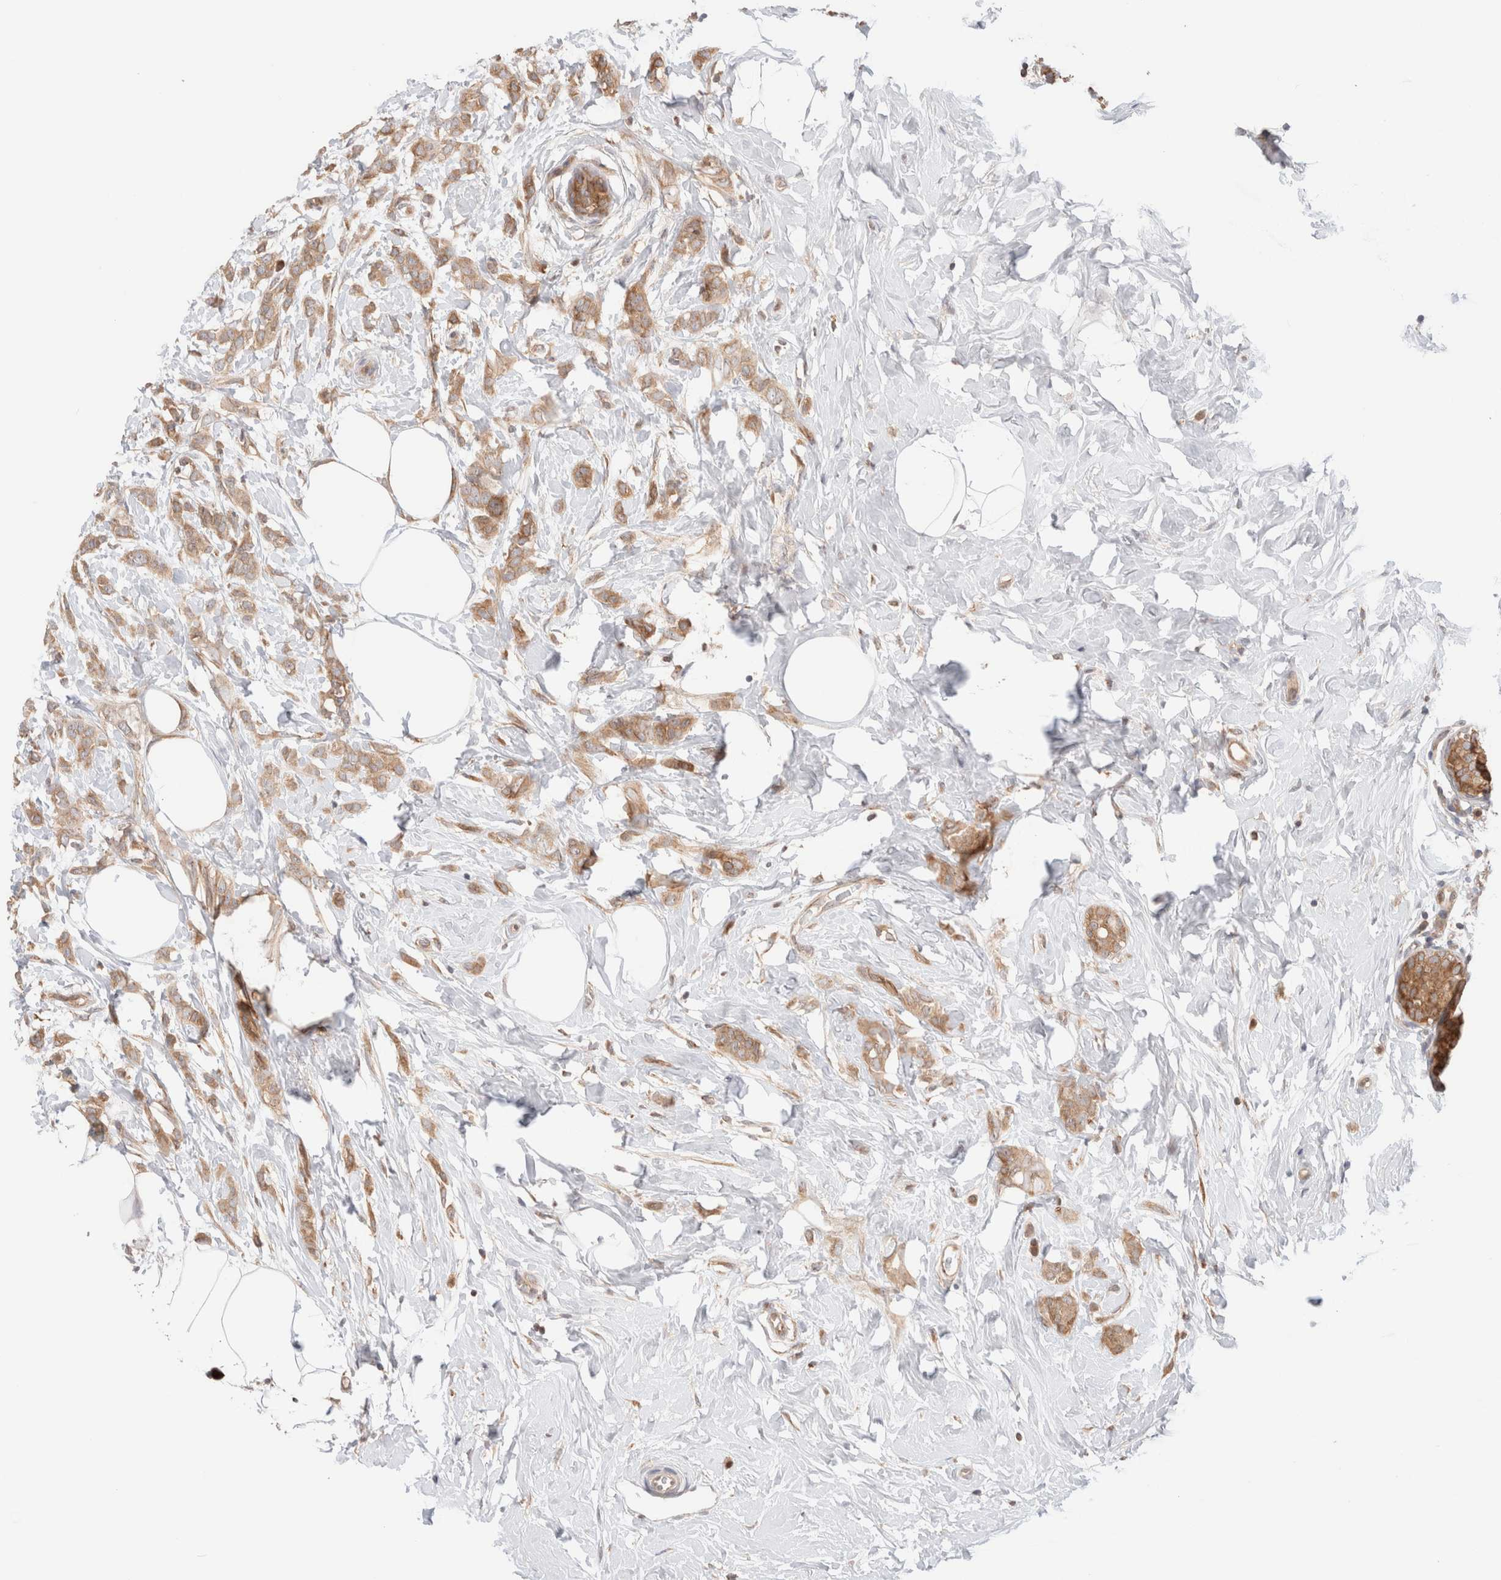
{"staining": {"intensity": "moderate", "quantity": ">75%", "location": "cytoplasmic/membranous"}, "tissue": "breast cancer", "cell_type": "Tumor cells", "image_type": "cancer", "snomed": [{"axis": "morphology", "description": "Lobular carcinoma, in situ"}, {"axis": "morphology", "description": "Lobular carcinoma"}, {"axis": "topography", "description": "Breast"}], "caption": "Breast lobular carcinoma in situ tissue shows moderate cytoplasmic/membranous expression in approximately >75% of tumor cells", "gene": "XKR4", "patient": {"sex": "female", "age": 41}}